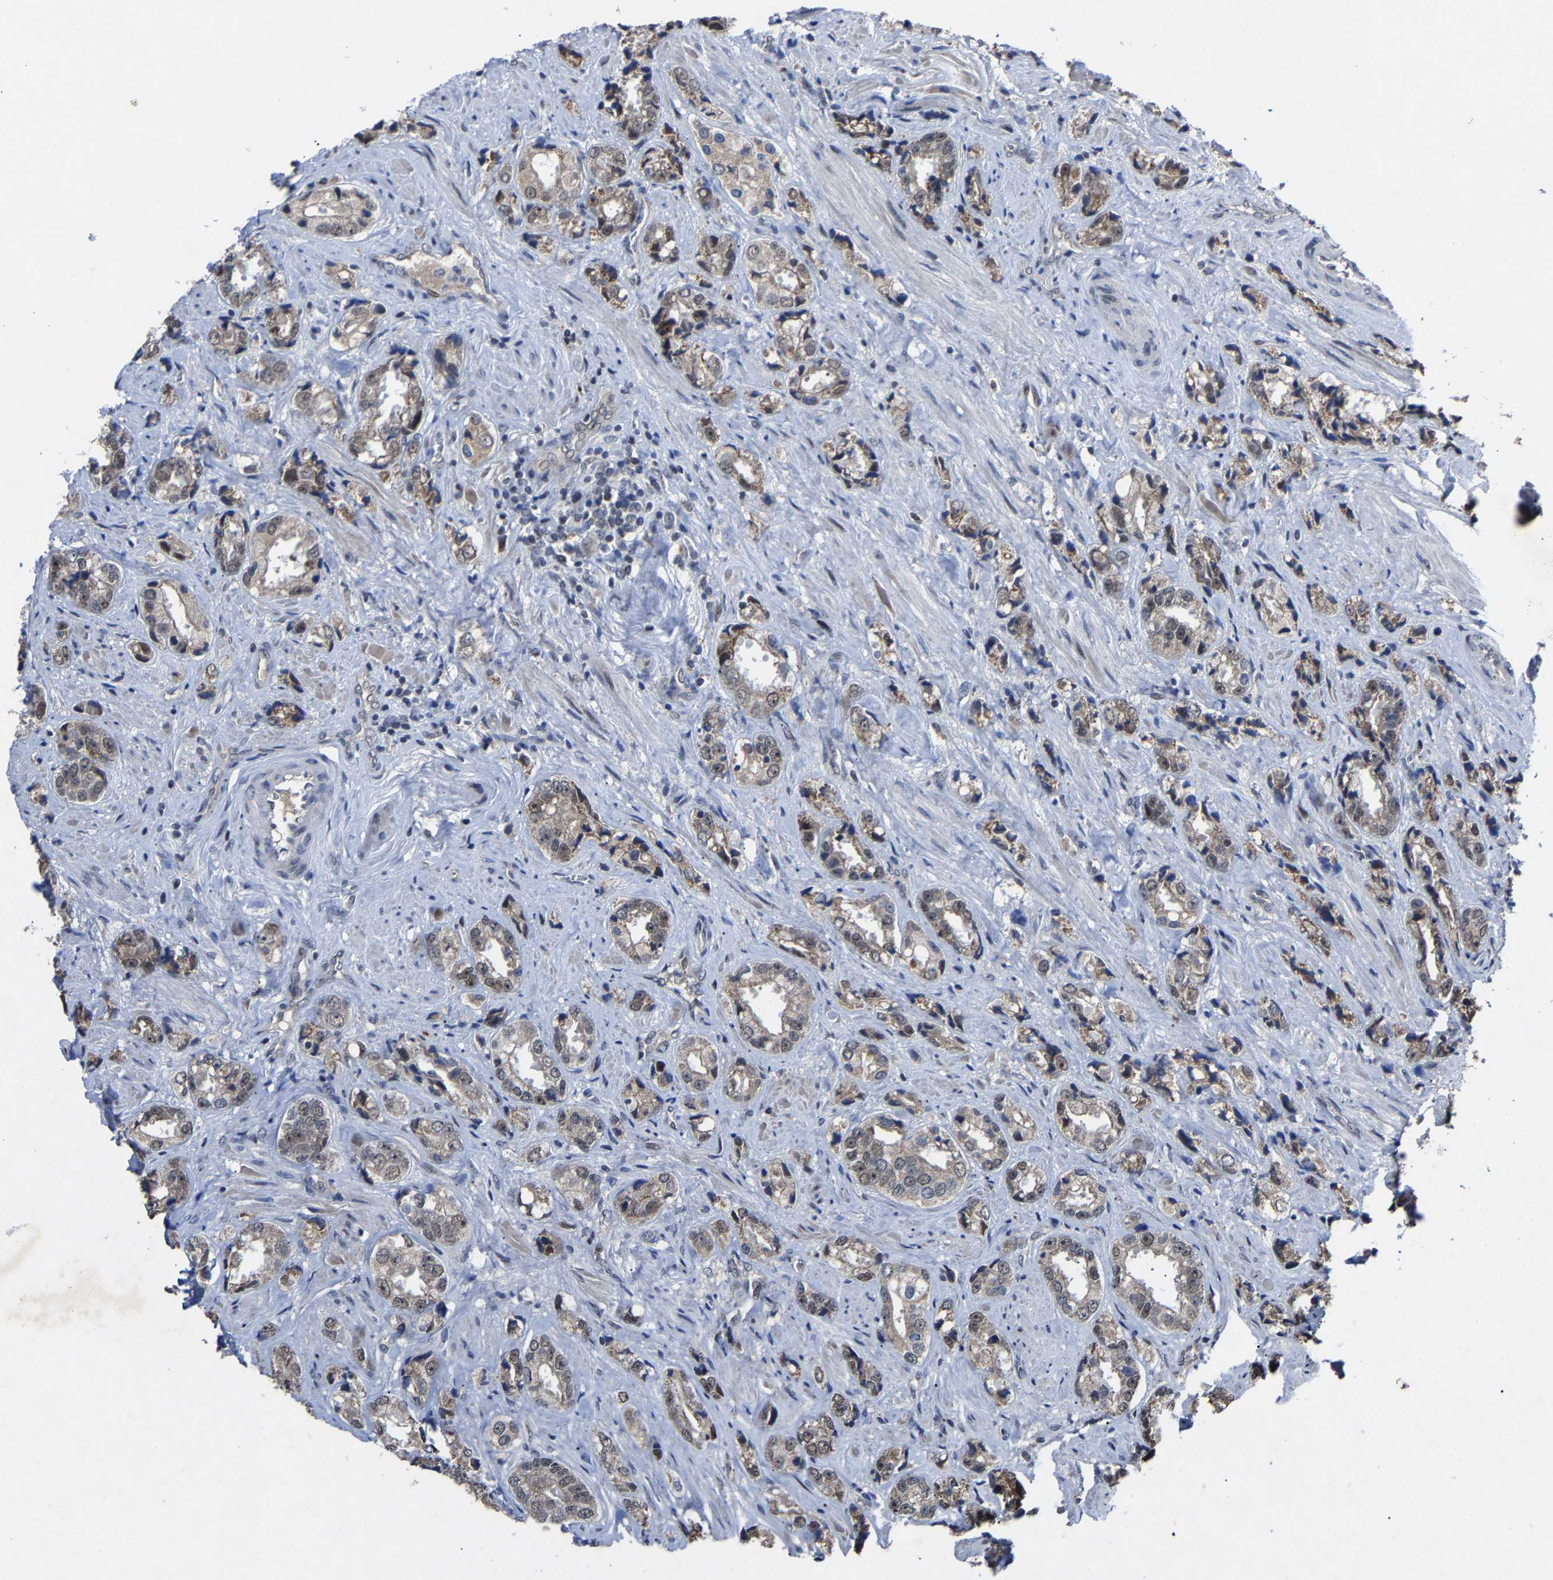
{"staining": {"intensity": "weak", "quantity": ">75%", "location": "cytoplasmic/membranous,nuclear"}, "tissue": "prostate cancer", "cell_type": "Tumor cells", "image_type": "cancer", "snomed": [{"axis": "morphology", "description": "Adenocarcinoma, High grade"}, {"axis": "topography", "description": "Prostate"}], "caption": "Weak cytoplasmic/membranous and nuclear protein positivity is identified in about >75% of tumor cells in prostate adenocarcinoma (high-grade).", "gene": "LSM8", "patient": {"sex": "male", "age": 61}}